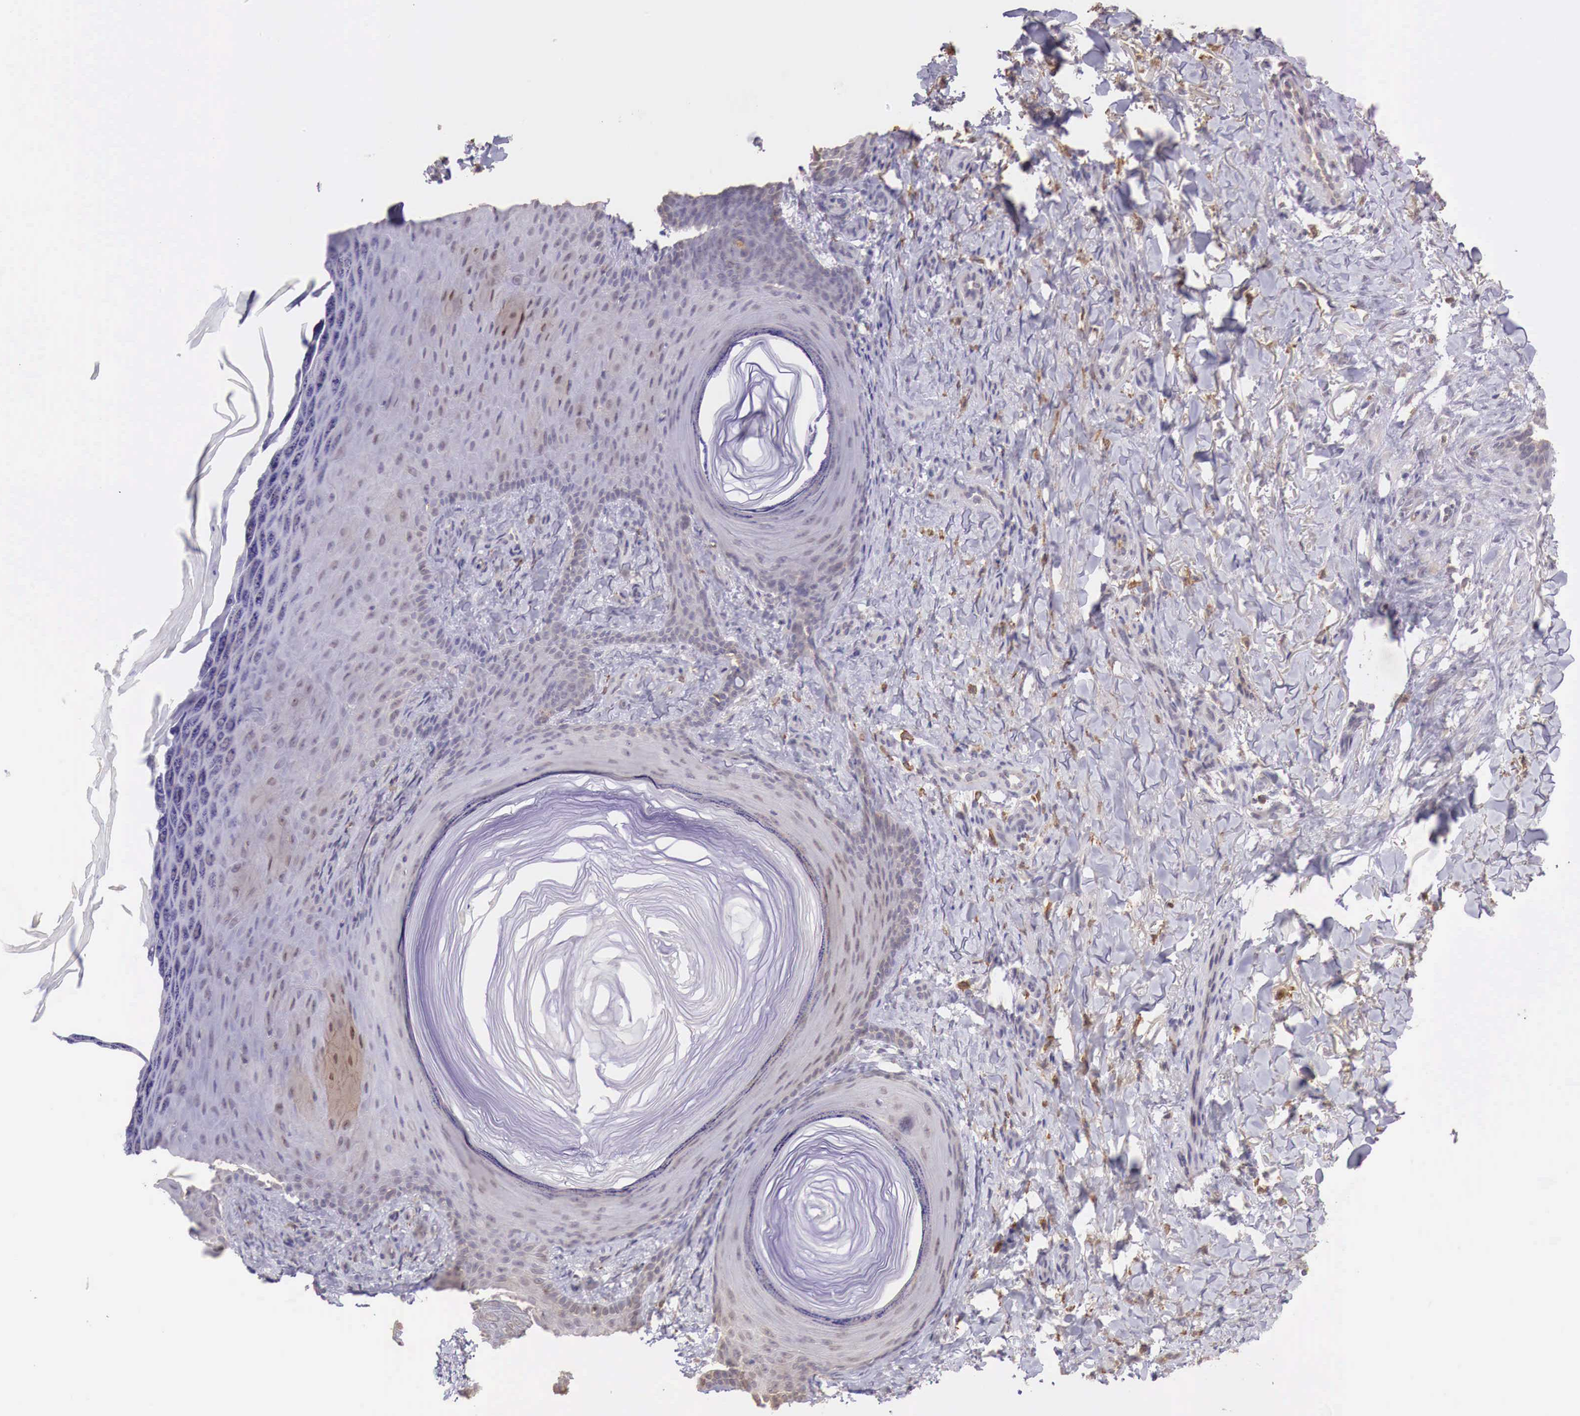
{"staining": {"intensity": "weak", "quantity": "<25%", "location": "cytoplasmic/membranous"}, "tissue": "skin cancer", "cell_type": "Tumor cells", "image_type": "cancer", "snomed": [{"axis": "morphology", "description": "Normal tissue, NOS"}, {"axis": "morphology", "description": "Basal cell carcinoma"}, {"axis": "topography", "description": "Skin"}], "caption": "Skin cancer (basal cell carcinoma) was stained to show a protein in brown. There is no significant staining in tumor cells.", "gene": "CHRDL1", "patient": {"sex": "male", "age": 81}}